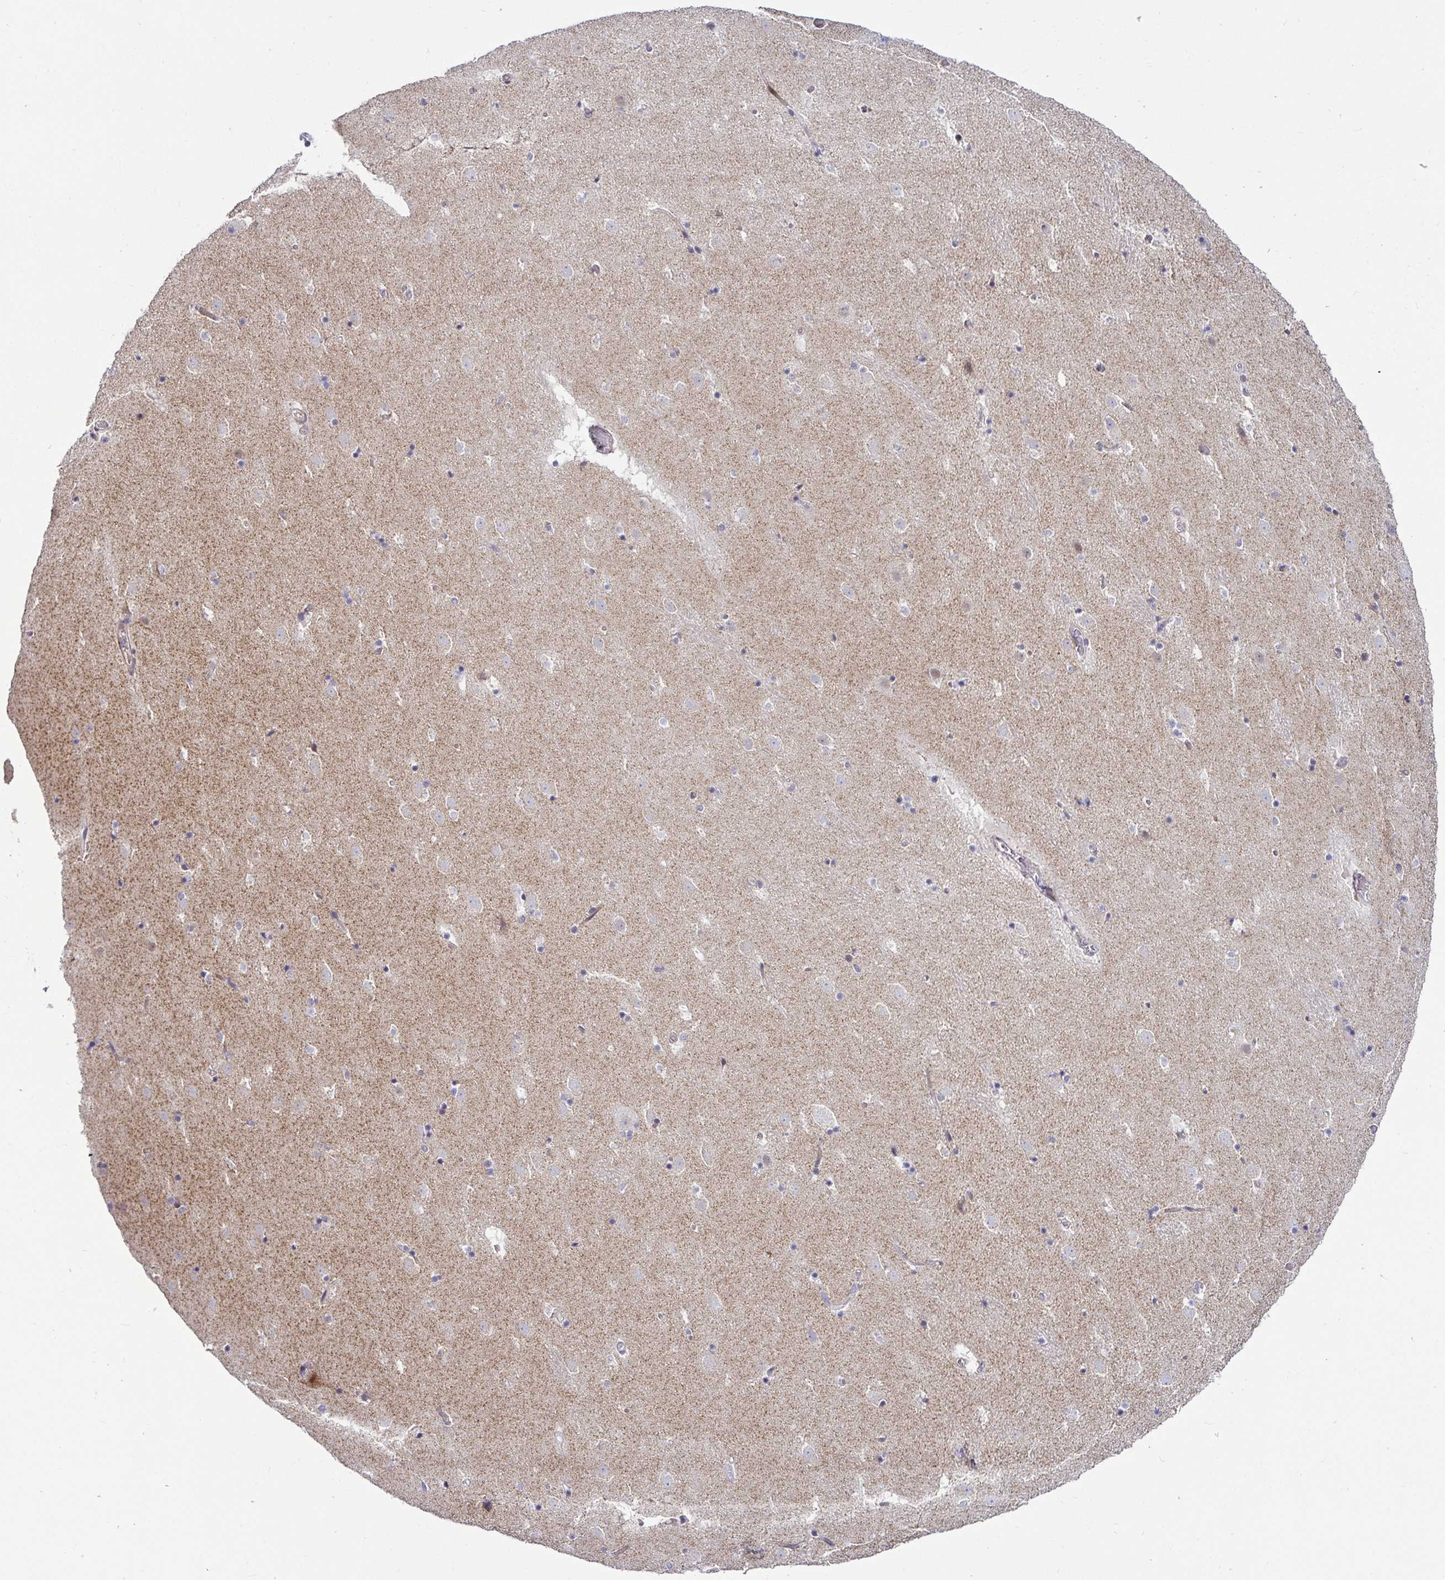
{"staining": {"intensity": "negative", "quantity": "none", "location": "none"}, "tissue": "caudate", "cell_type": "Glial cells", "image_type": "normal", "snomed": [{"axis": "morphology", "description": "Normal tissue, NOS"}, {"axis": "topography", "description": "Lateral ventricle wall"}], "caption": "A high-resolution histopathology image shows immunohistochemistry (IHC) staining of benign caudate, which demonstrates no significant positivity in glial cells. (IHC, brightfield microscopy, high magnification).", "gene": "DZIP1", "patient": {"sex": "male", "age": 37}}